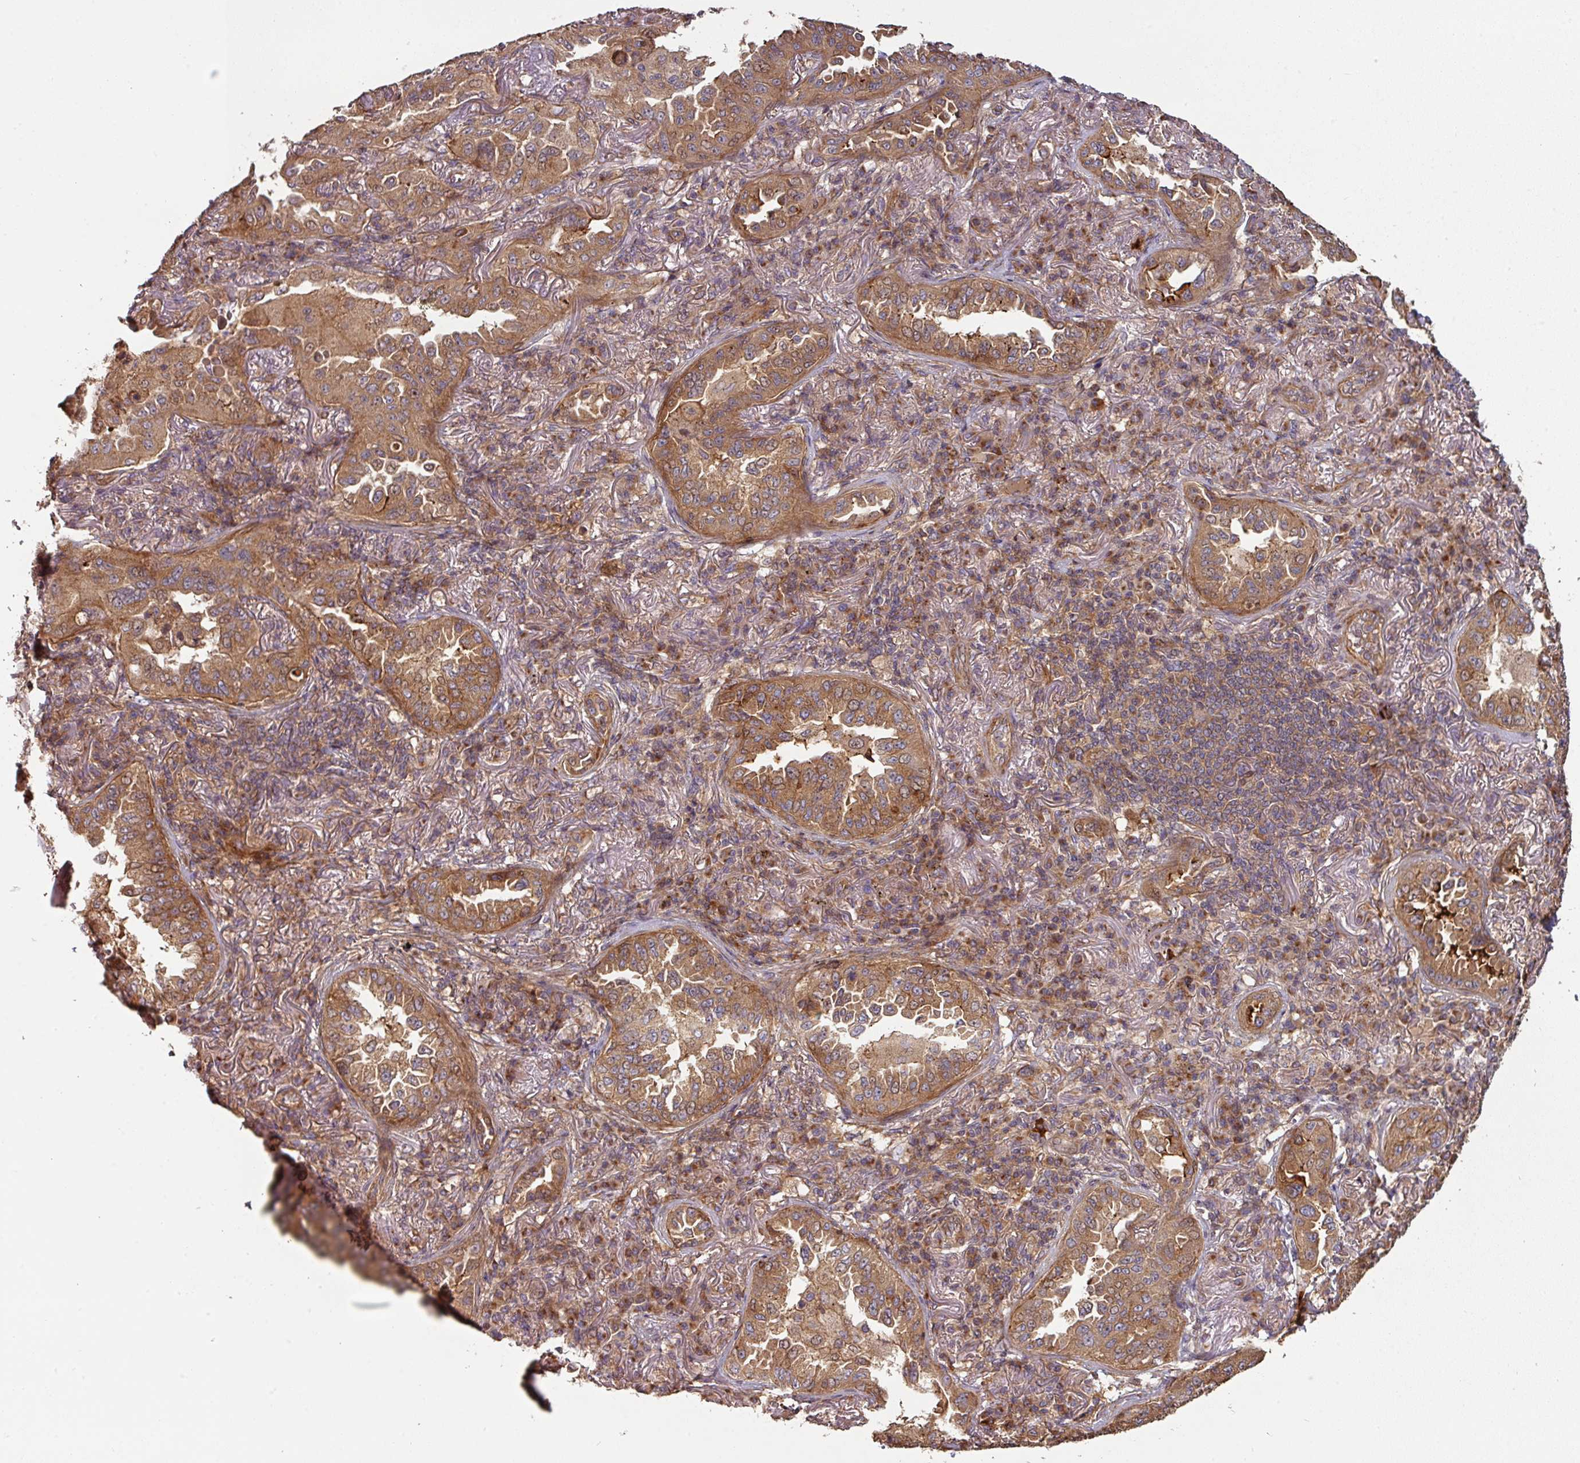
{"staining": {"intensity": "moderate", "quantity": ">75%", "location": "cytoplasmic/membranous"}, "tissue": "lung cancer", "cell_type": "Tumor cells", "image_type": "cancer", "snomed": [{"axis": "morphology", "description": "Adenocarcinoma, NOS"}, {"axis": "topography", "description": "Lung"}], "caption": "This micrograph exhibits immunohistochemistry (IHC) staining of human lung adenocarcinoma, with medium moderate cytoplasmic/membranous expression in approximately >75% of tumor cells.", "gene": "SIK1", "patient": {"sex": "female", "age": 69}}